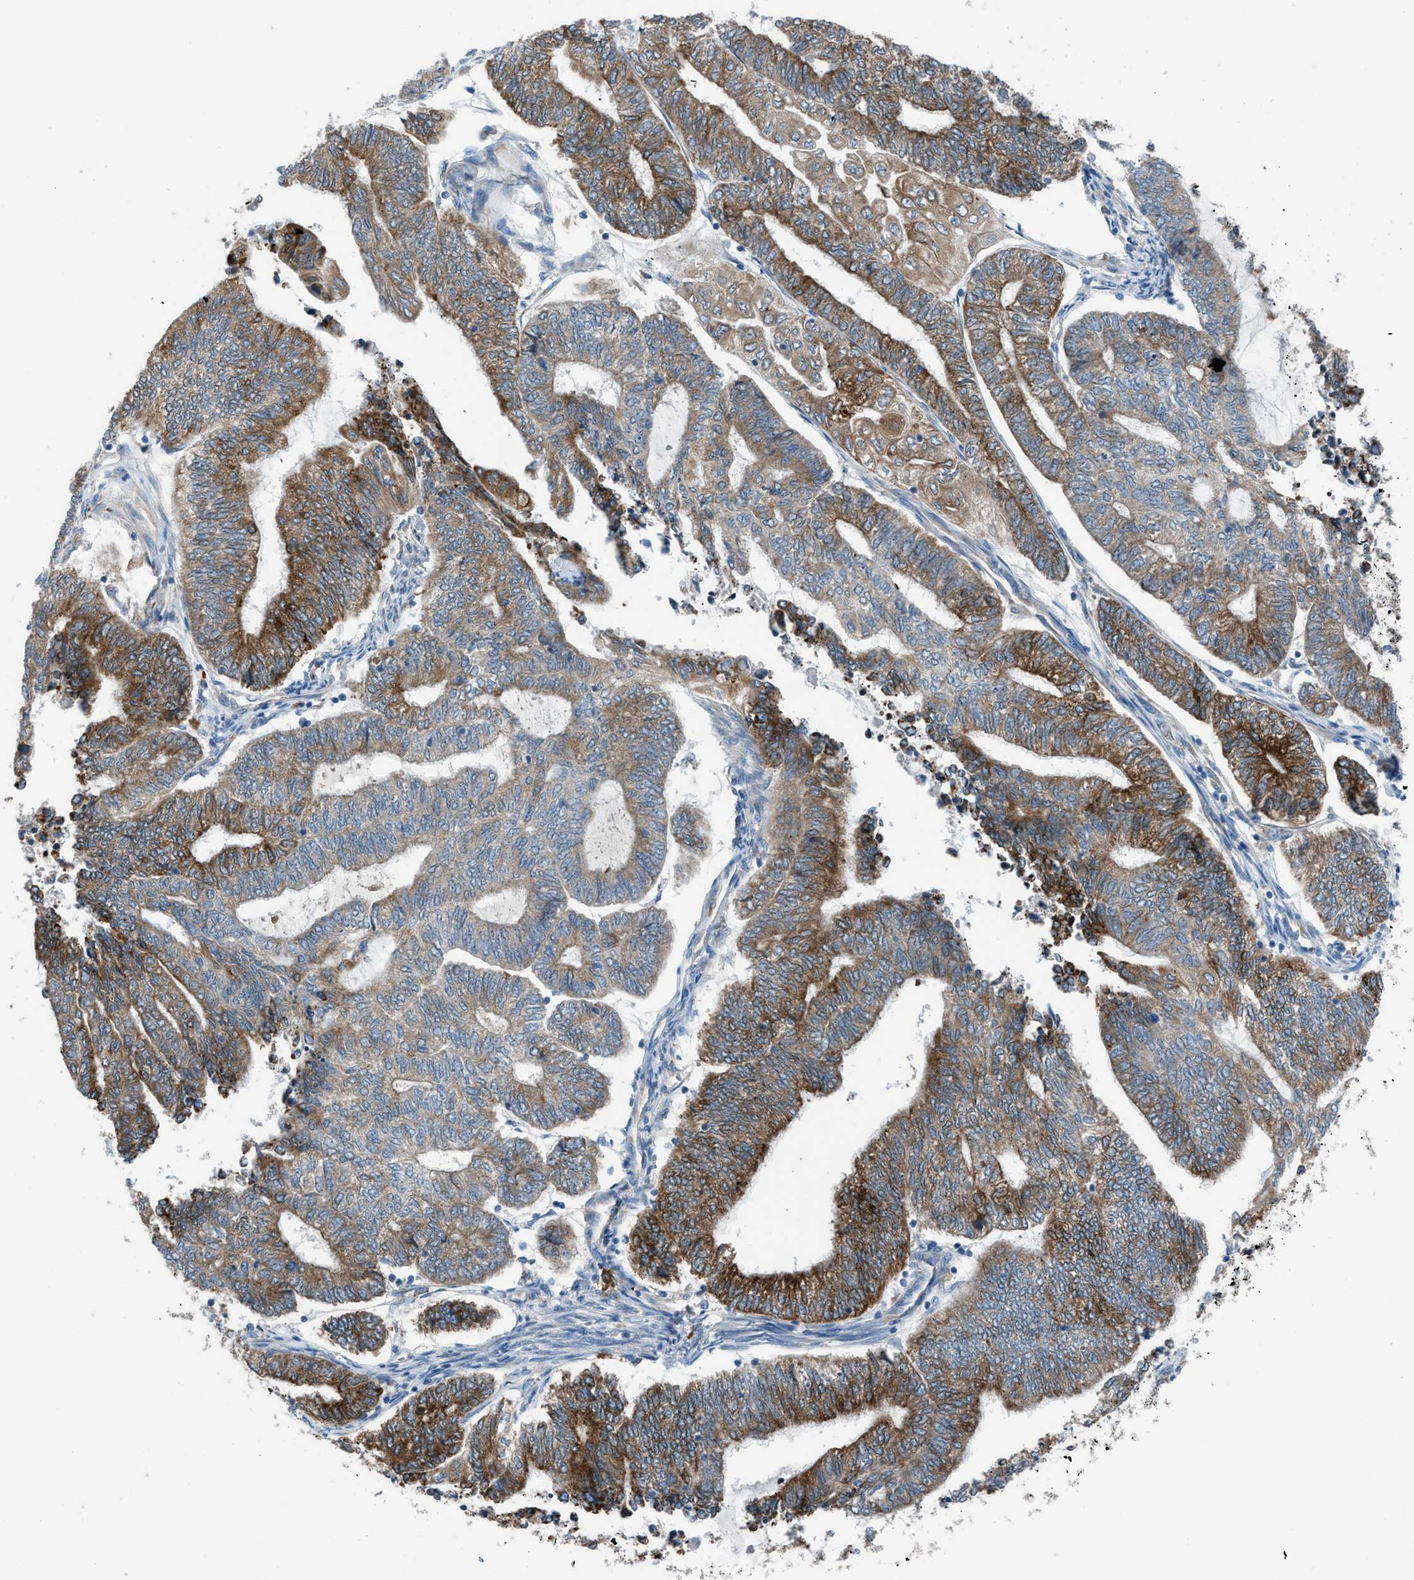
{"staining": {"intensity": "strong", "quantity": ">75%", "location": "cytoplasmic/membranous"}, "tissue": "endometrial cancer", "cell_type": "Tumor cells", "image_type": "cancer", "snomed": [{"axis": "morphology", "description": "Adenocarcinoma, NOS"}, {"axis": "topography", "description": "Uterus"}, {"axis": "topography", "description": "Endometrium"}], "caption": "Endometrial cancer (adenocarcinoma) stained for a protein (brown) reveals strong cytoplasmic/membranous positive staining in approximately >75% of tumor cells.", "gene": "HEG1", "patient": {"sex": "female", "age": 70}}